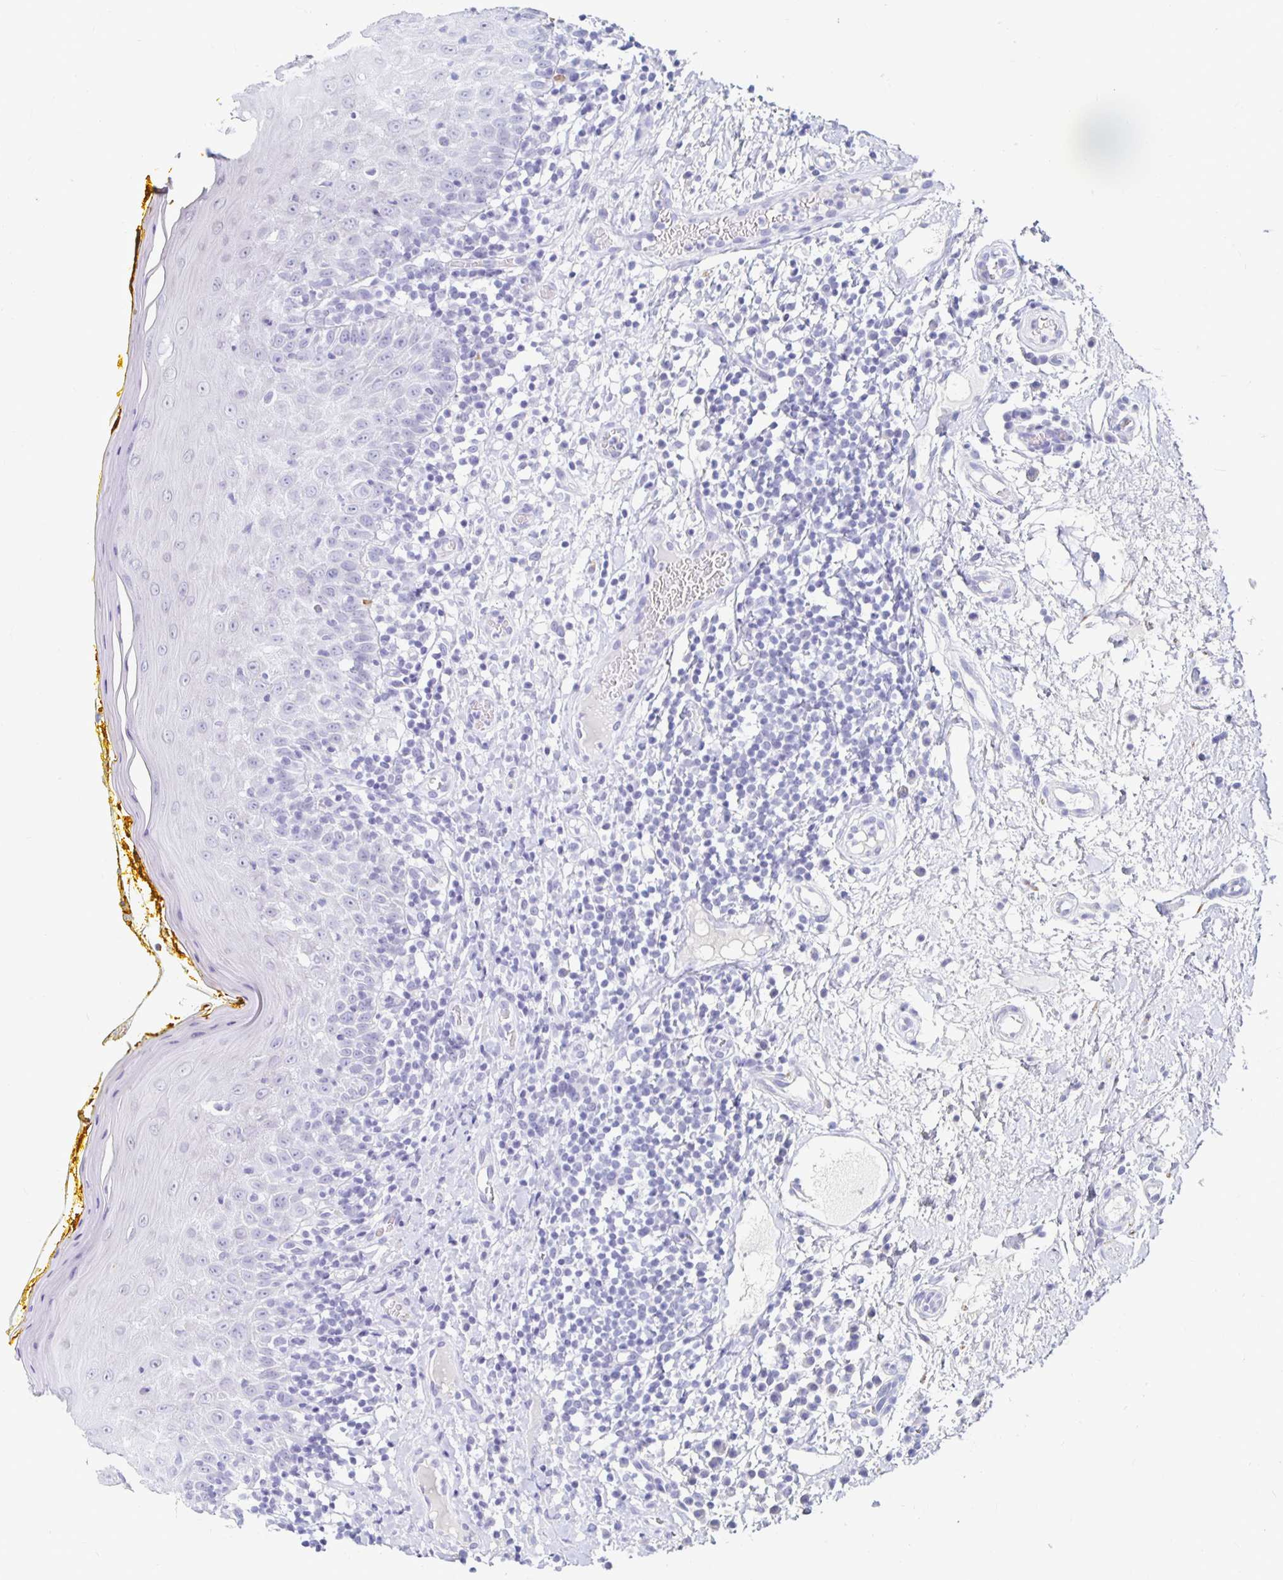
{"staining": {"intensity": "negative", "quantity": "none", "location": "none"}, "tissue": "oral mucosa", "cell_type": "Squamous epithelial cells", "image_type": "normal", "snomed": [{"axis": "morphology", "description": "Normal tissue, NOS"}, {"axis": "topography", "description": "Oral tissue"}, {"axis": "topography", "description": "Tounge, NOS"}], "caption": "Immunohistochemistry (IHC) photomicrograph of unremarkable oral mucosa stained for a protein (brown), which demonstrates no staining in squamous epithelial cells.", "gene": "KCNQ2", "patient": {"sex": "female", "age": 58}}